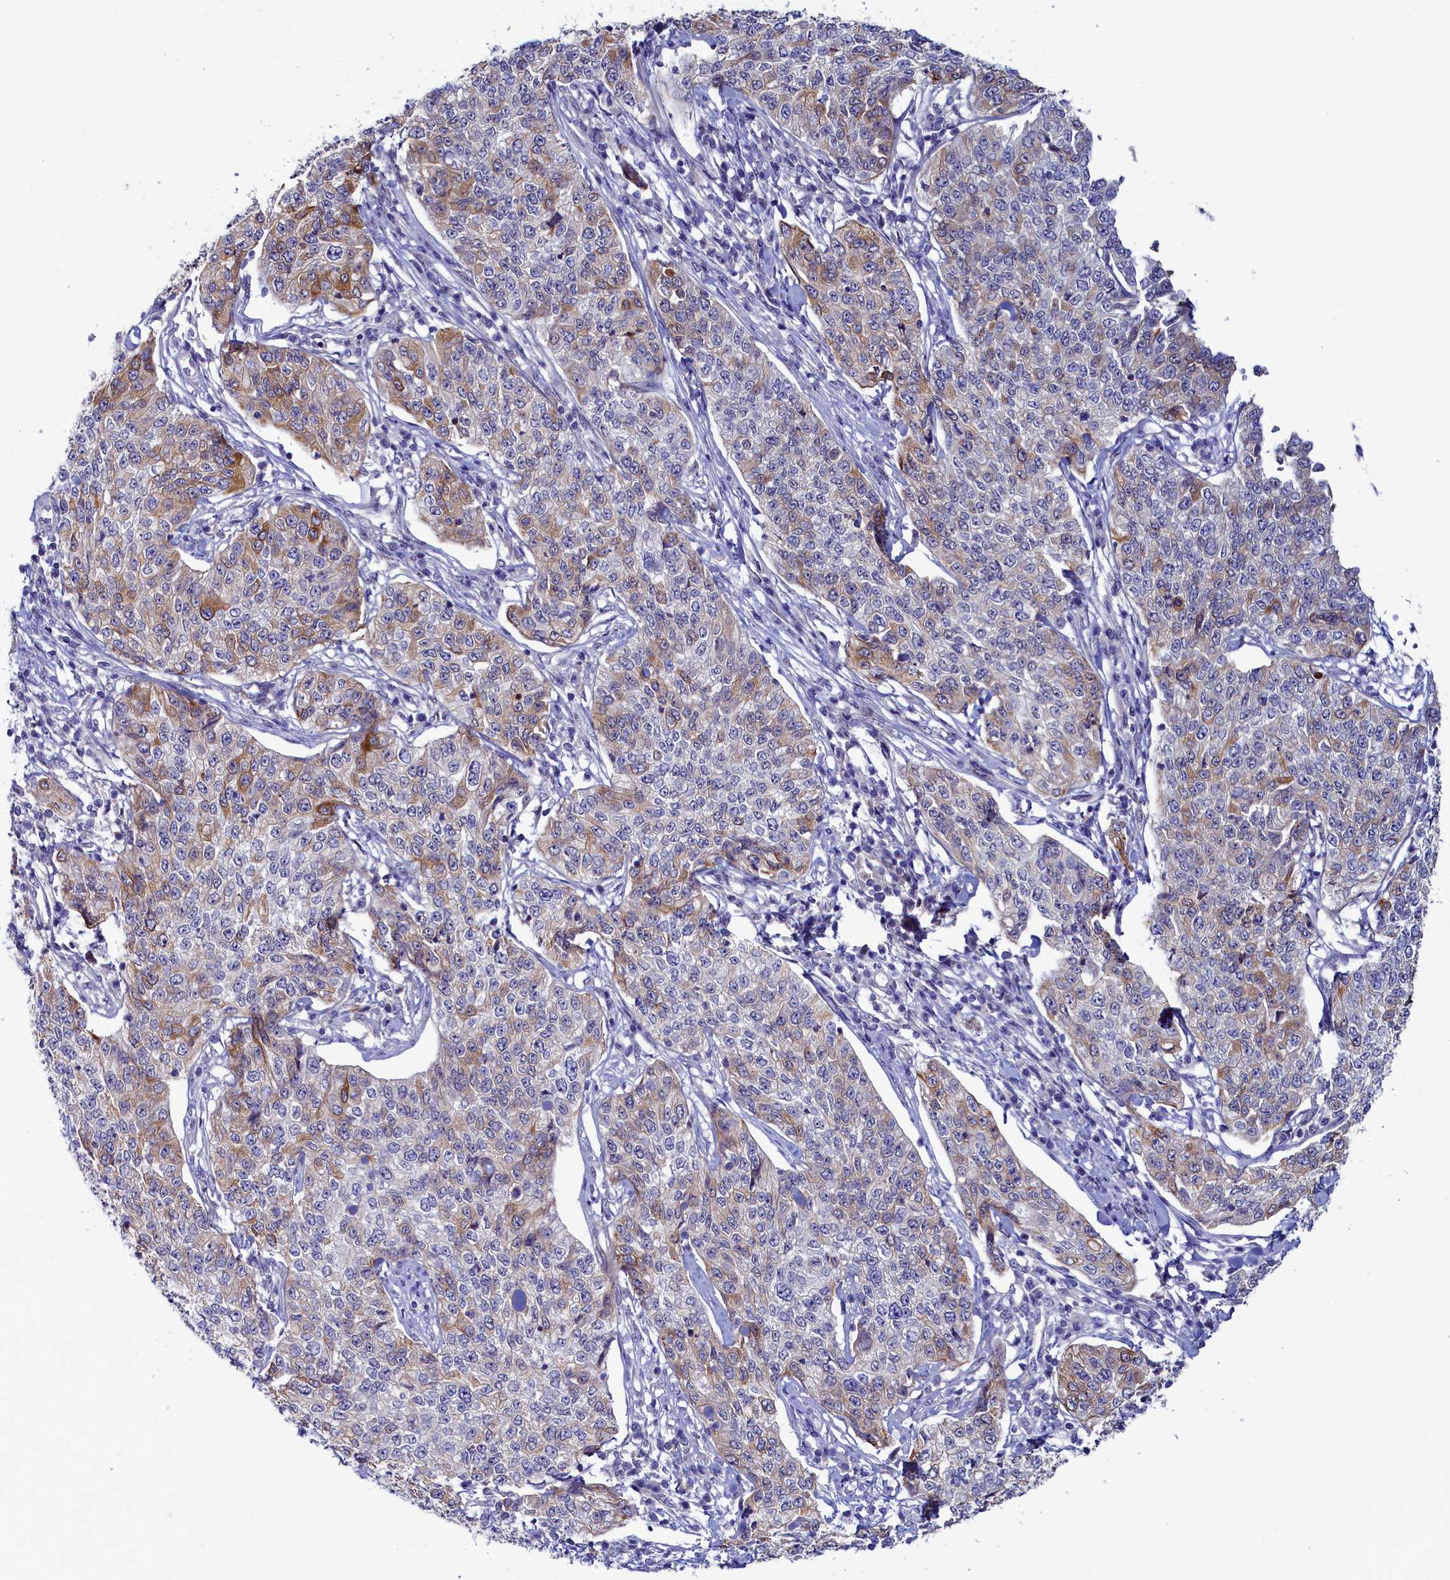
{"staining": {"intensity": "moderate", "quantity": "<25%", "location": "cytoplasmic/membranous"}, "tissue": "cervical cancer", "cell_type": "Tumor cells", "image_type": "cancer", "snomed": [{"axis": "morphology", "description": "Squamous cell carcinoma, NOS"}, {"axis": "topography", "description": "Cervix"}], "caption": "Immunohistochemical staining of cervical squamous cell carcinoma reveals low levels of moderate cytoplasmic/membranous protein staining in approximately <25% of tumor cells.", "gene": "ASTE1", "patient": {"sex": "female", "age": 35}}